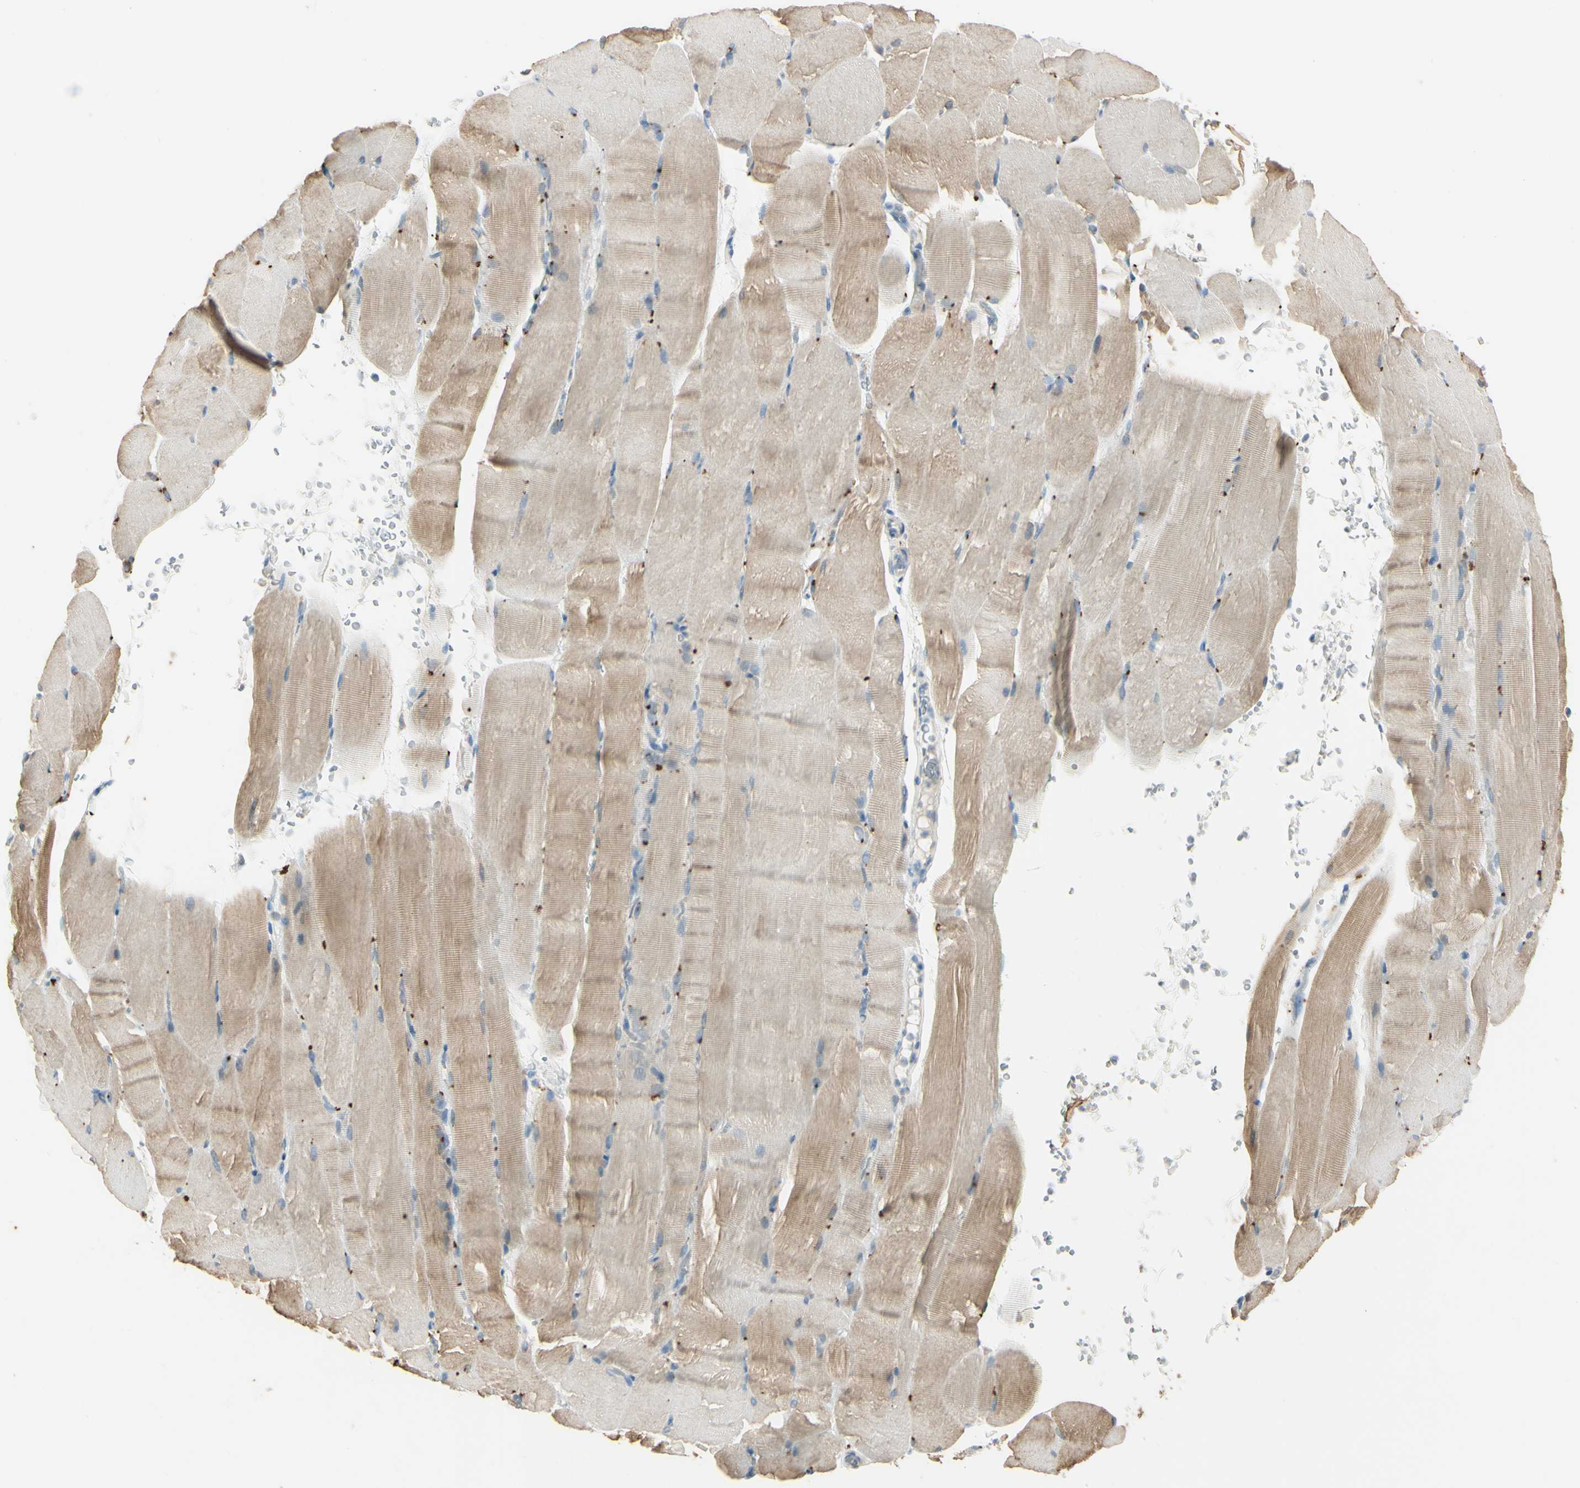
{"staining": {"intensity": "weak", "quantity": ">75%", "location": "cytoplasmic/membranous"}, "tissue": "skeletal muscle", "cell_type": "Myocytes", "image_type": "normal", "snomed": [{"axis": "morphology", "description": "Normal tissue, NOS"}, {"axis": "topography", "description": "Skeletal muscle"}, {"axis": "topography", "description": "Parathyroid gland"}], "caption": "A high-resolution micrograph shows IHC staining of unremarkable skeletal muscle, which displays weak cytoplasmic/membranous expression in approximately >75% of myocytes.", "gene": "ANGPTL1", "patient": {"sex": "female", "age": 37}}